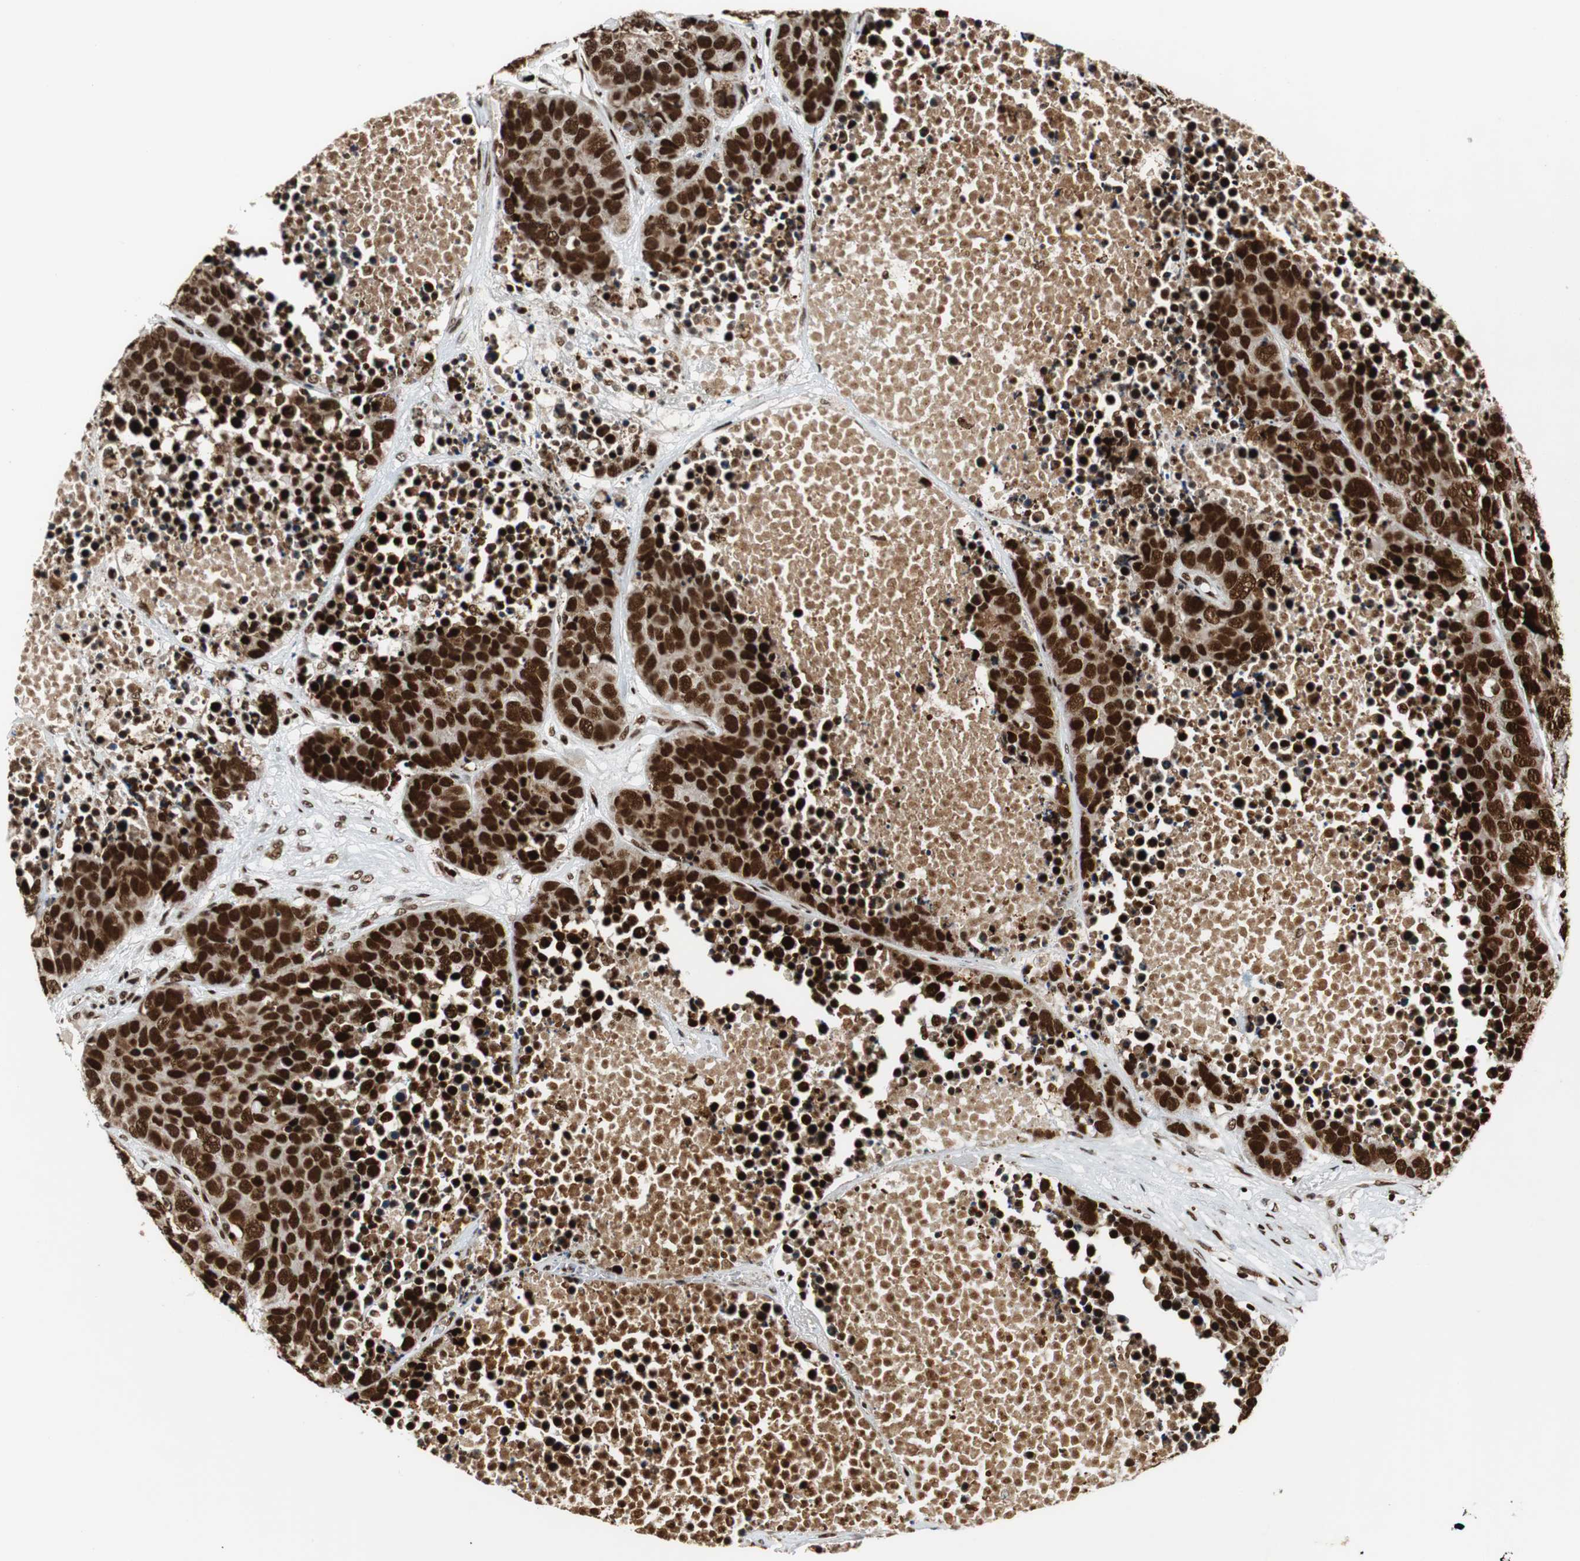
{"staining": {"intensity": "strong", "quantity": ">75%", "location": "nuclear"}, "tissue": "carcinoid", "cell_type": "Tumor cells", "image_type": "cancer", "snomed": [{"axis": "morphology", "description": "Carcinoid, malignant, NOS"}, {"axis": "topography", "description": "Lung"}], "caption": "Human malignant carcinoid stained for a protein (brown) exhibits strong nuclear positive positivity in approximately >75% of tumor cells.", "gene": "HDAC1", "patient": {"sex": "male", "age": 60}}